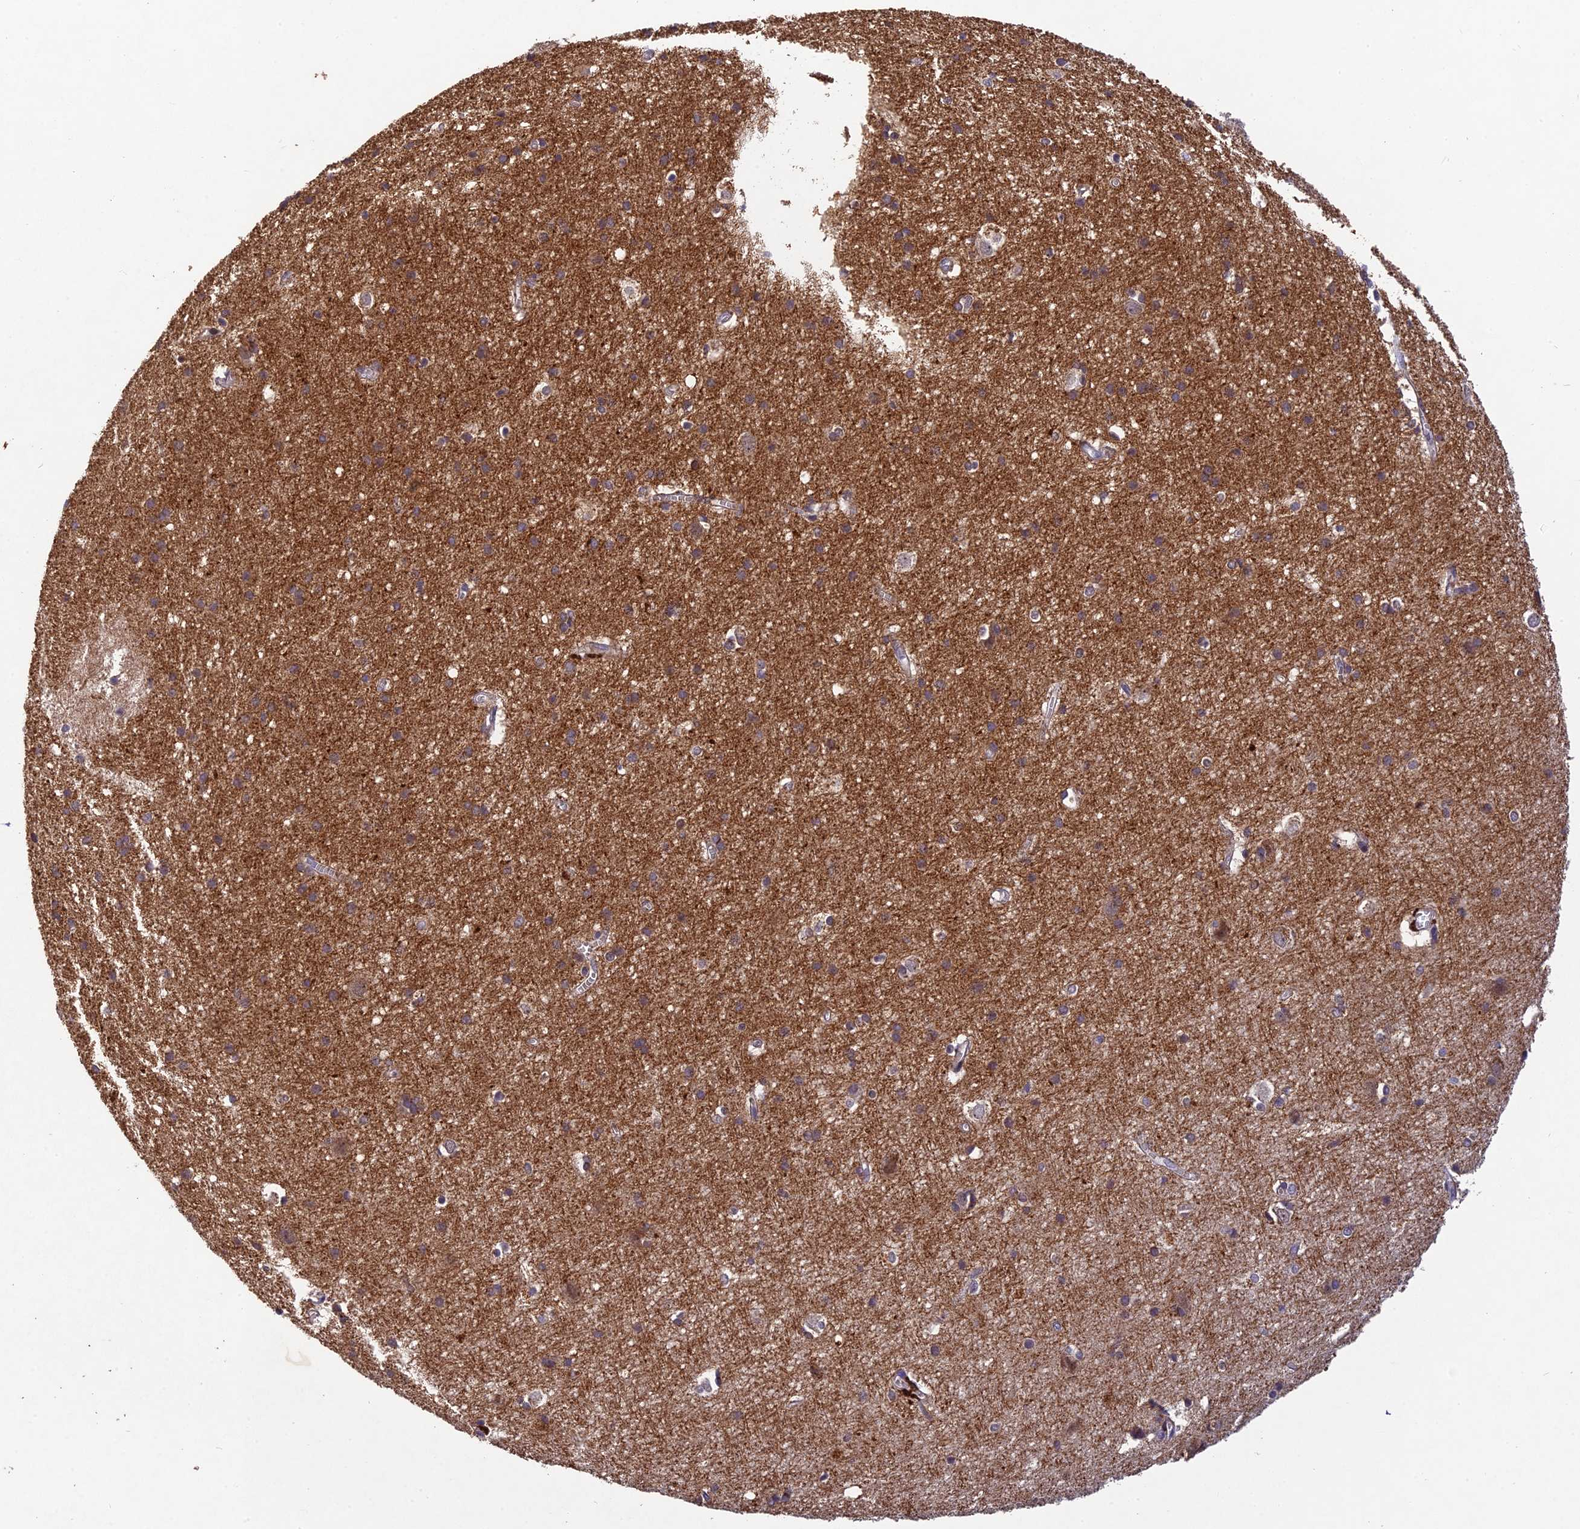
{"staining": {"intensity": "negative", "quantity": "none", "location": "none"}, "tissue": "cerebral cortex", "cell_type": "Endothelial cells", "image_type": "normal", "snomed": [{"axis": "morphology", "description": "Normal tissue, NOS"}, {"axis": "topography", "description": "Cerebral cortex"}], "caption": "This is an immunohistochemistry histopathology image of normal cerebral cortex. There is no expression in endothelial cells.", "gene": "DENND5B", "patient": {"sex": "male", "age": 54}}